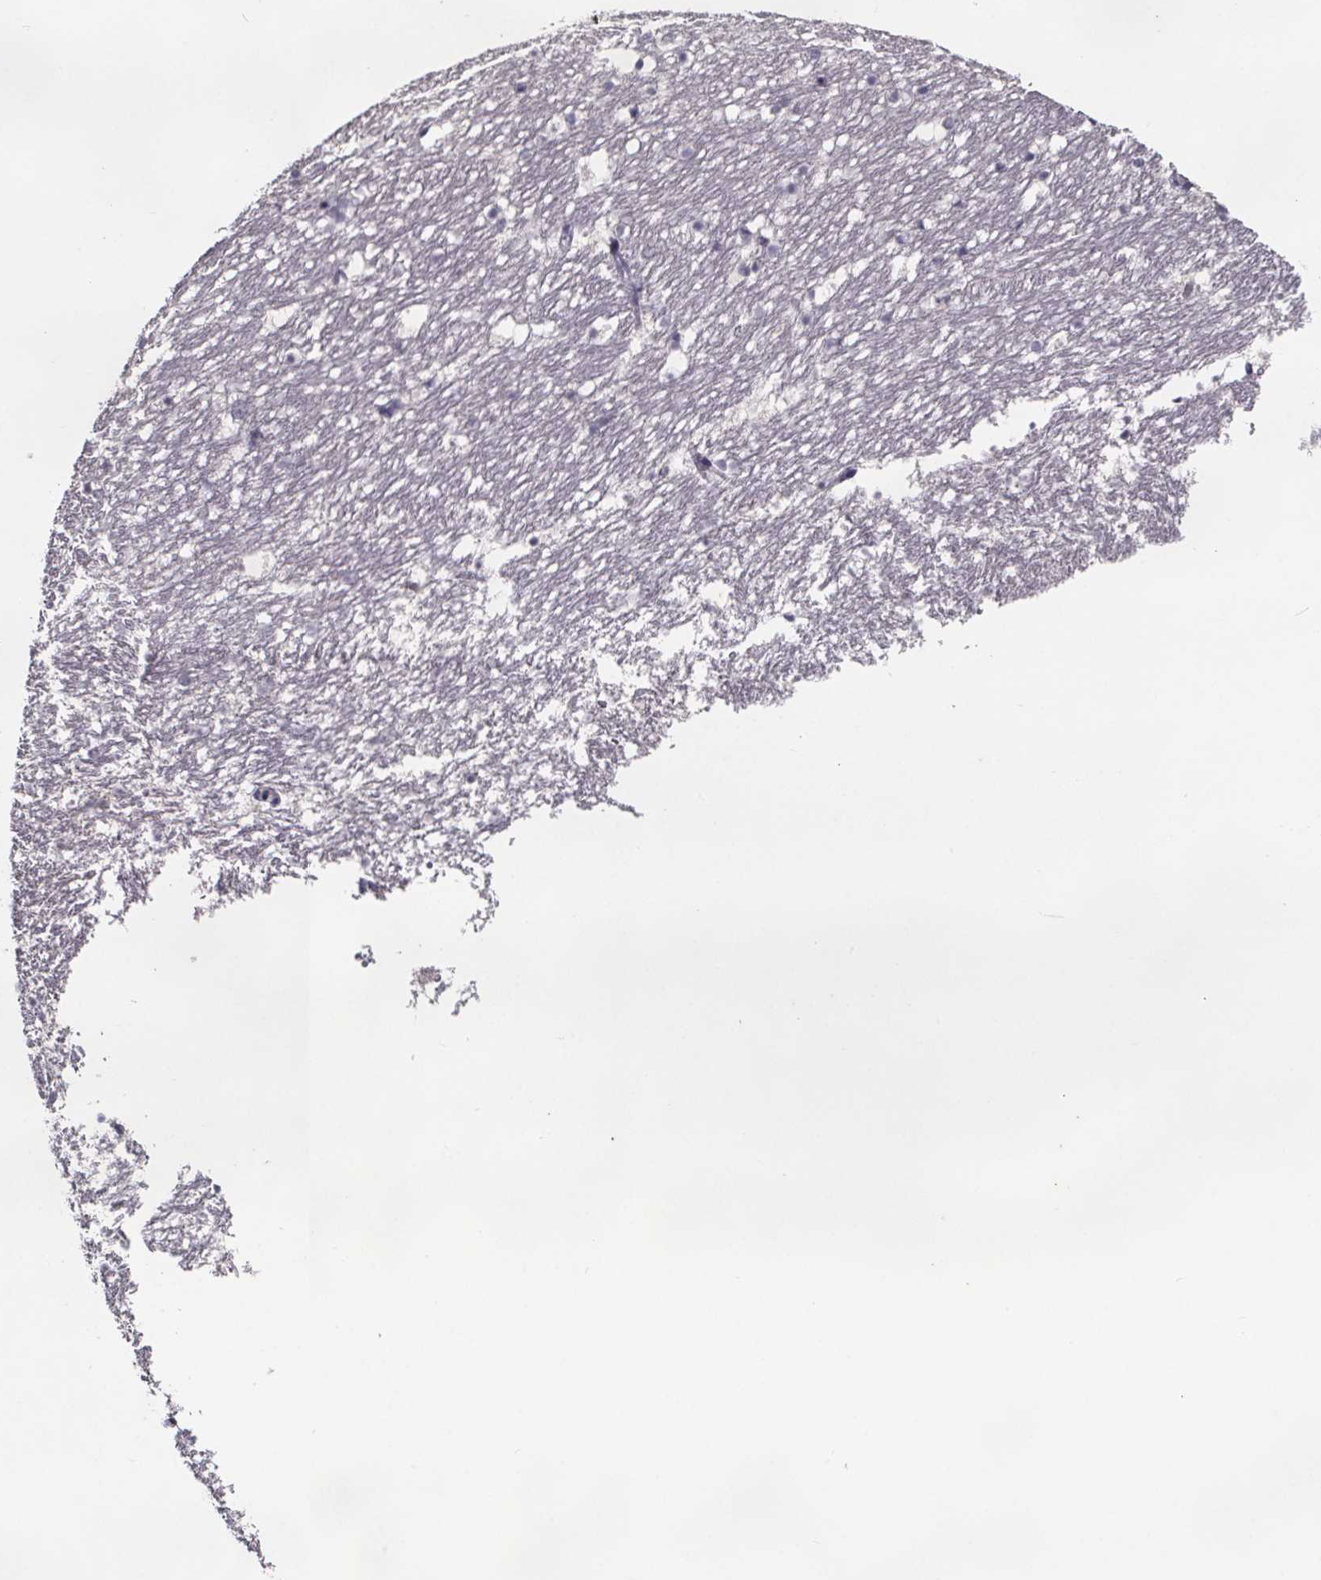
{"staining": {"intensity": "negative", "quantity": "none", "location": "none"}, "tissue": "hippocampus", "cell_type": "Glial cells", "image_type": "normal", "snomed": [{"axis": "morphology", "description": "Normal tissue, NOS"}, {"axis": "topography", "description": "Hippocampus"}], "caption": "Protein analysis of normal hippocampus exhibits no significant staining in glial cells.", "gene": "AR", "patient": {"sex": "male", "age": 26}}